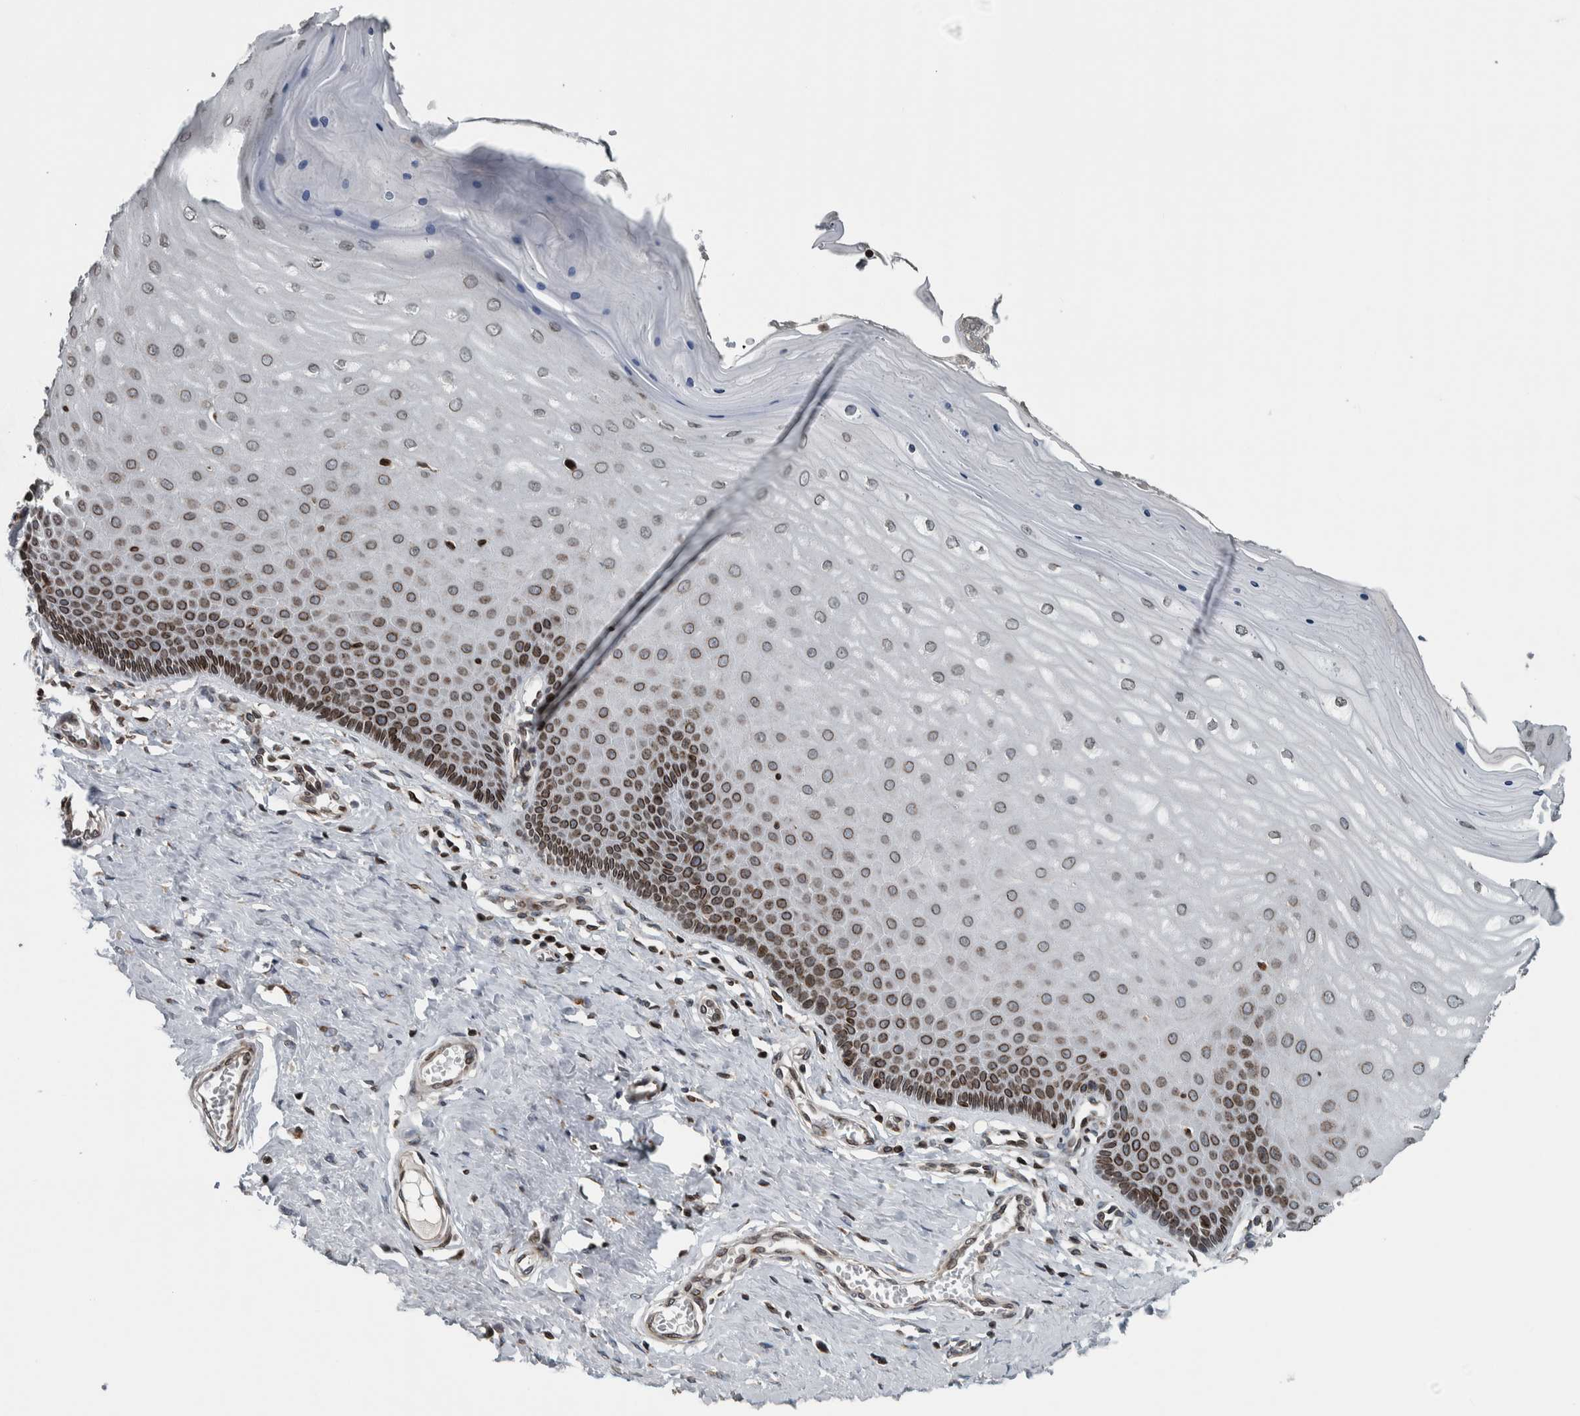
{"staining": {"intensity": "moderate", "quantity": "<25%", "location": "cytoplasmic/membranous,nuclear"}, "tissue": "cervix", "cell_type": "Glandular cells", "image_type": "normal", "snomed": [{"axis": "morphology", "description": "Normal tissue, NOS"}, {"axis": "topography", "description": "Cervix"}], "caption": "Protein staining of benign cervix exhibits moderate cytoplasmic/membranous,nuclear positivity in about <25% of glandular cells.", "gene": "FAM135B", "patient": {"sex": "female", "age": 55}}